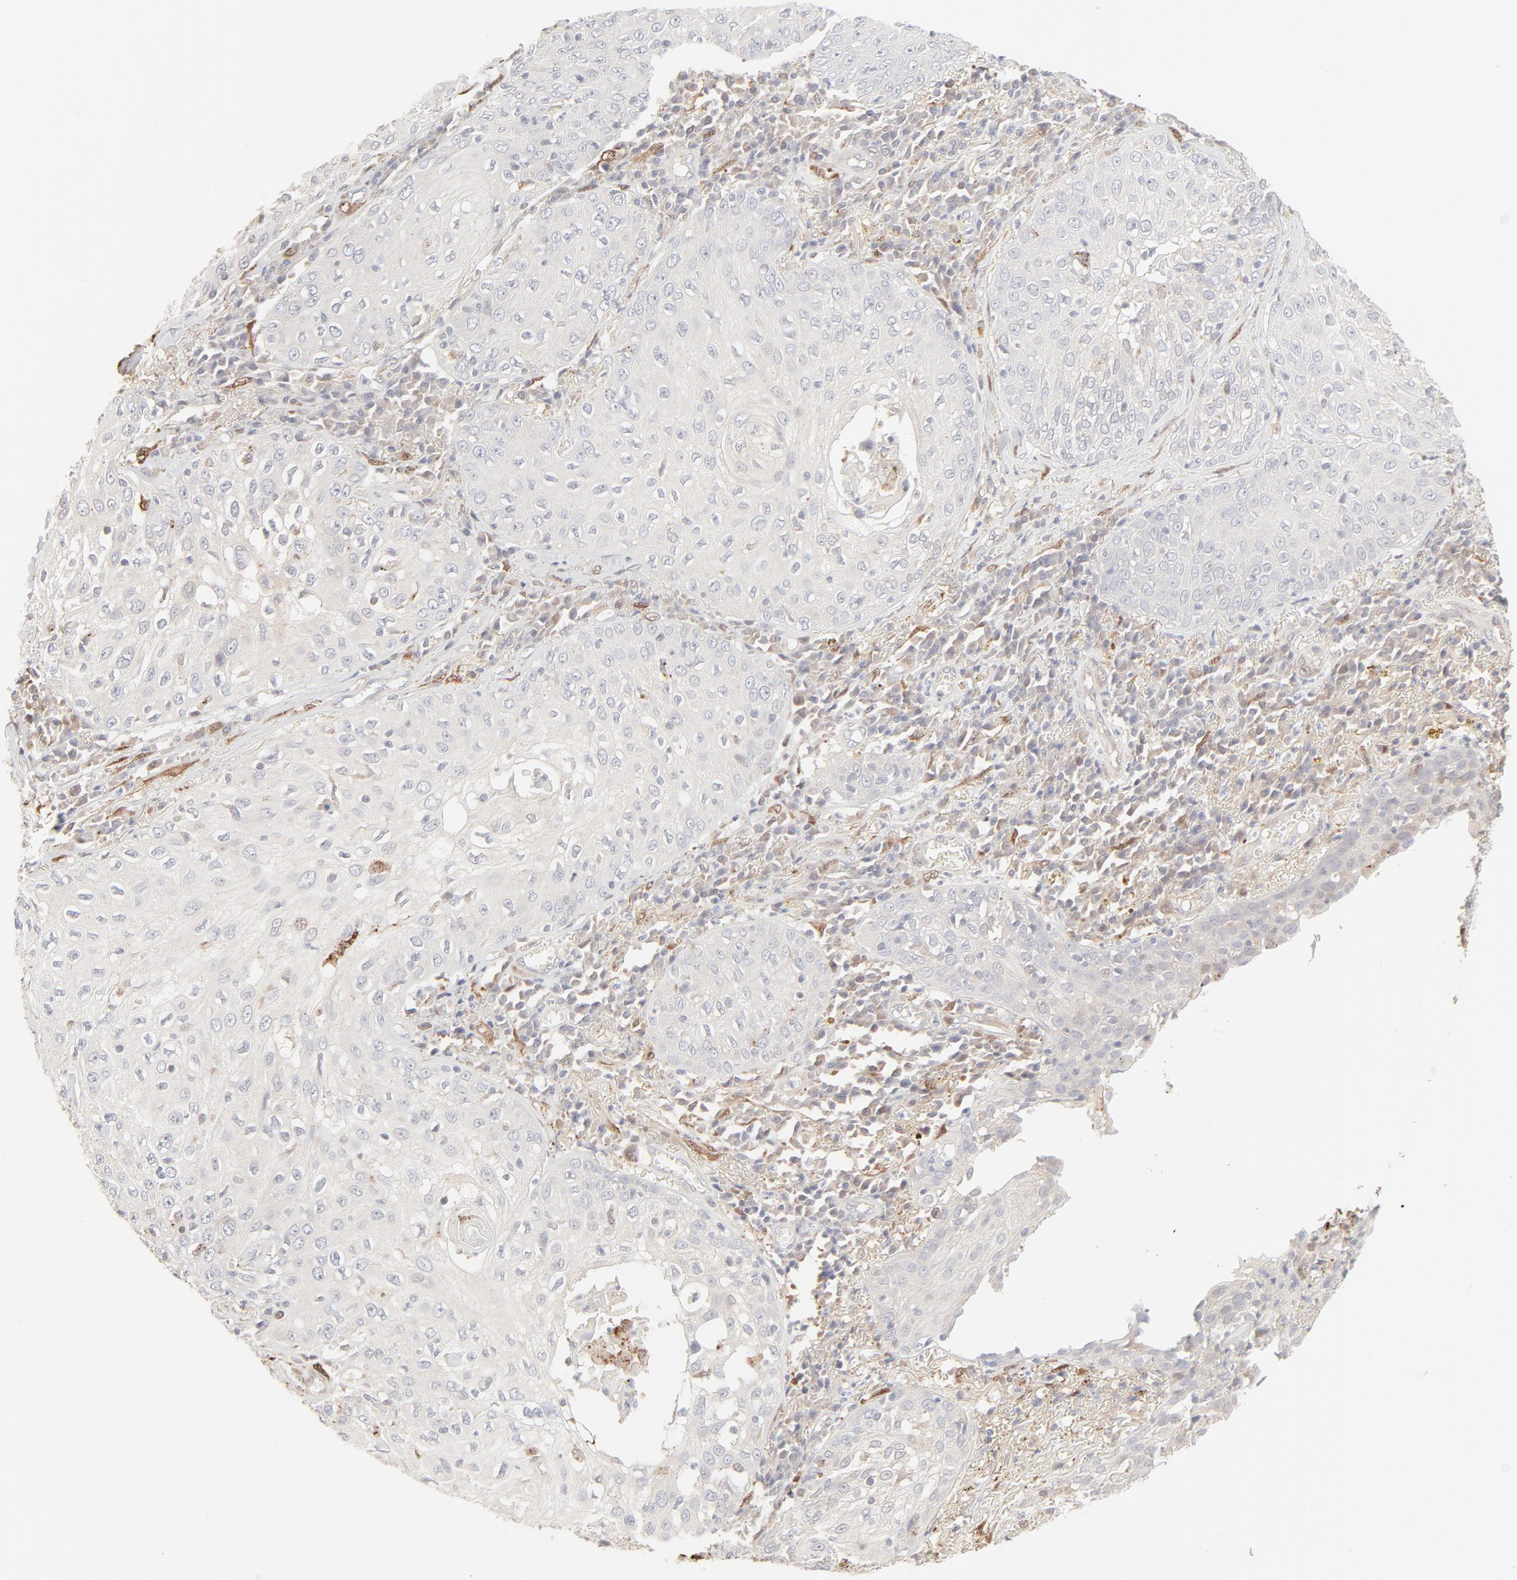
{"staining": {"intensity": "negative", "quantity": "none", "location": "none"}, "tissue": "skin cancer", "cell_type": "Tumor cells", "image_type": "cancer", "snomed": [{"axis": "morphology", "description": "Squamous cell carcinoma, NOS"}, {"axis": "topography", "description": "Skin"}], "caption": "Human skin cancer stained for a protein using immunohistochemistry (IHC) shows no expression in tumor cells.", "gene": "LGALS2", "patient": {"sex": "male", "age": 65}}